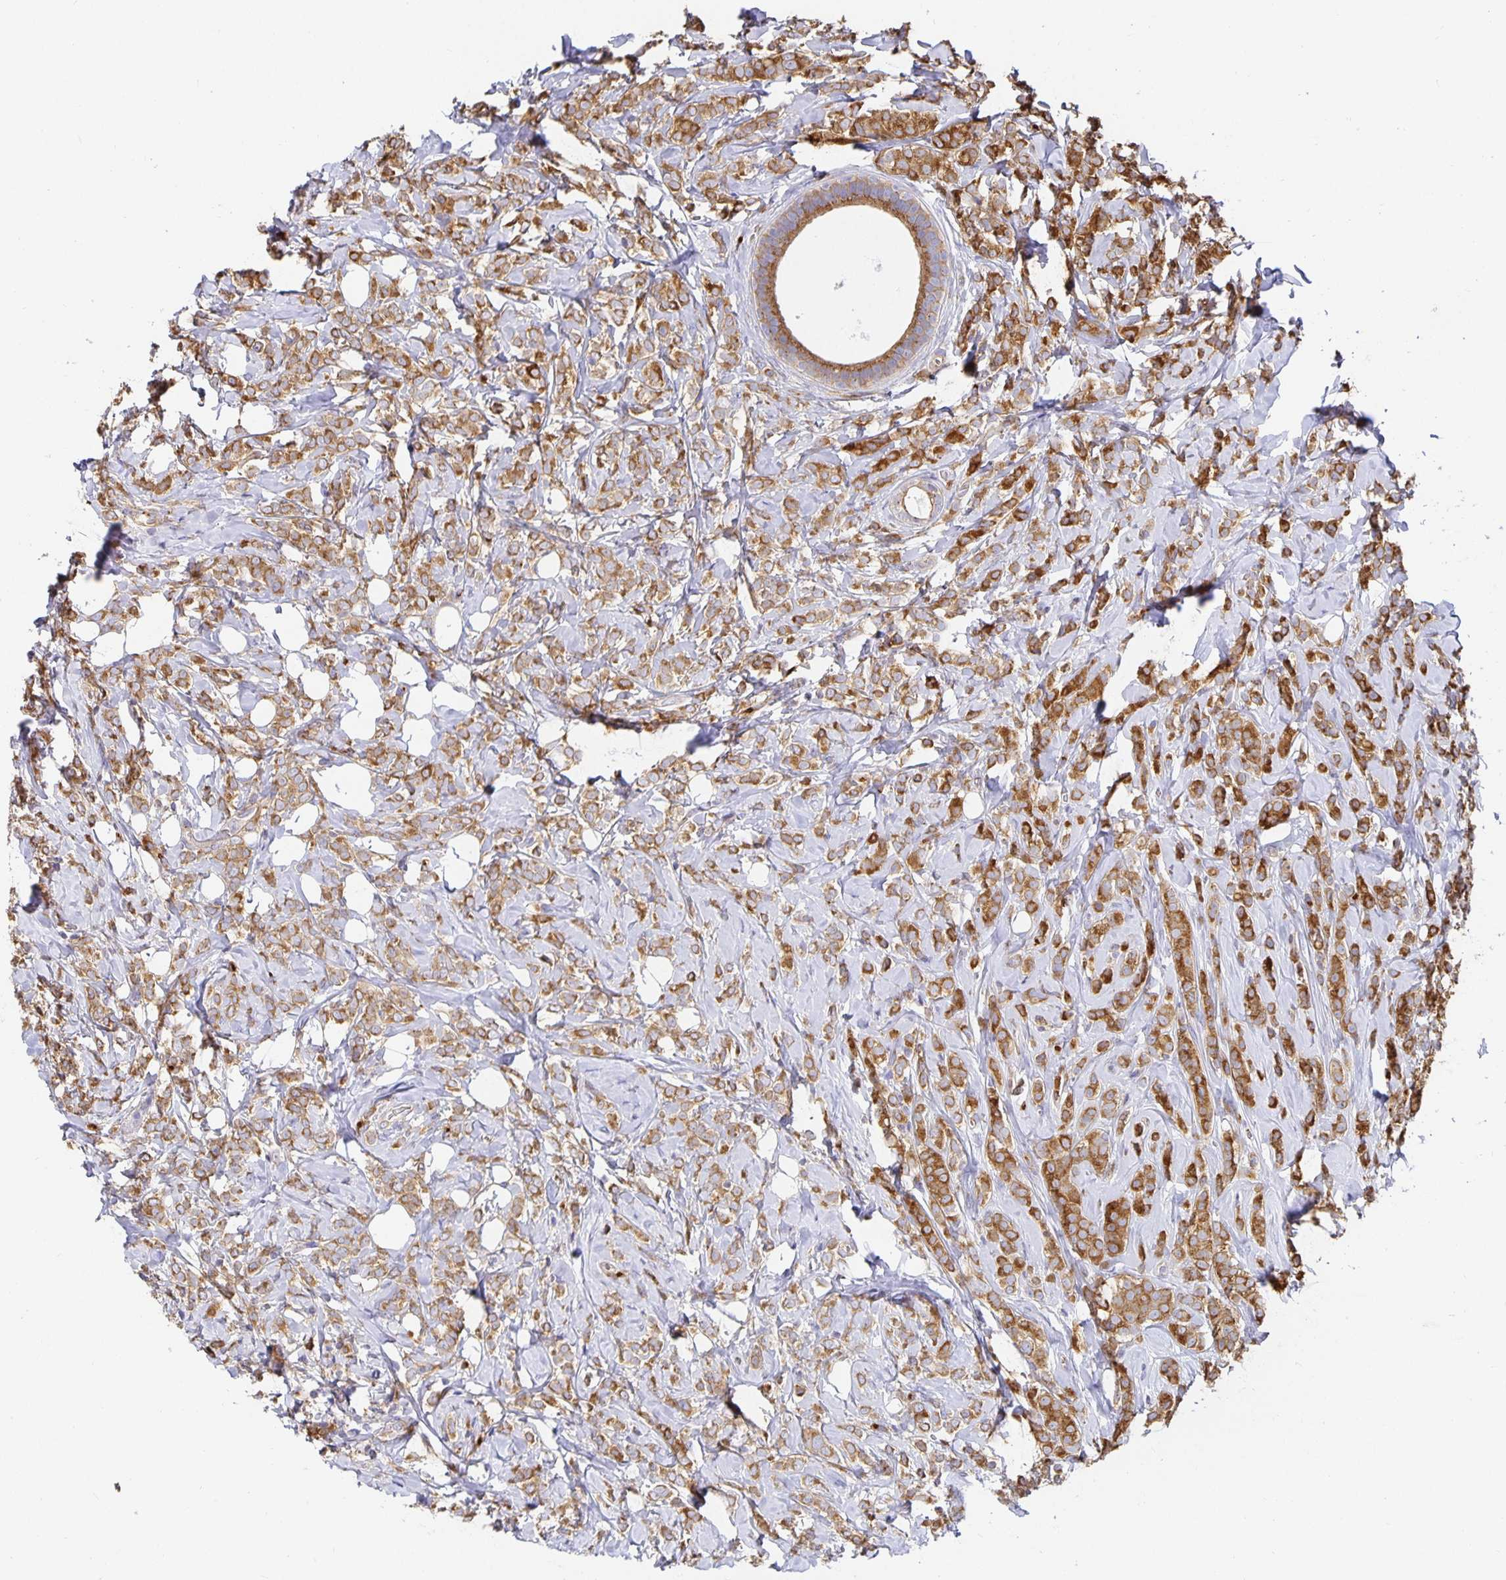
{"staining": {"intensity": "moderate", "quantity": ">75%", "location": "cytoplasmic/membranous"}, "tissue": "breast cancer", "cell_type": "Tumor cells", "image_type": "cancer", "snomed": [{"axis": "morphology", "description": "Lobular carcinoma"}, {"axis": "topography", "description": "Breast"}], "caption": "Immunohistochemistry (IHC) staining of breast lobular carcinoma, which reveals medium levels of moderate cytoplasmic/membranous staining in approximately >75% of tumor cells indicating moderate cytoplasmic/membranous protein expression. The staining was performed using DAB (3,3'-diaminobenzidine) (brown) for protein detection and nuclei were counterstained in hematoxylin (blue).", "gene": "USO1", "patient": {"sex": "female", "age": 49}}